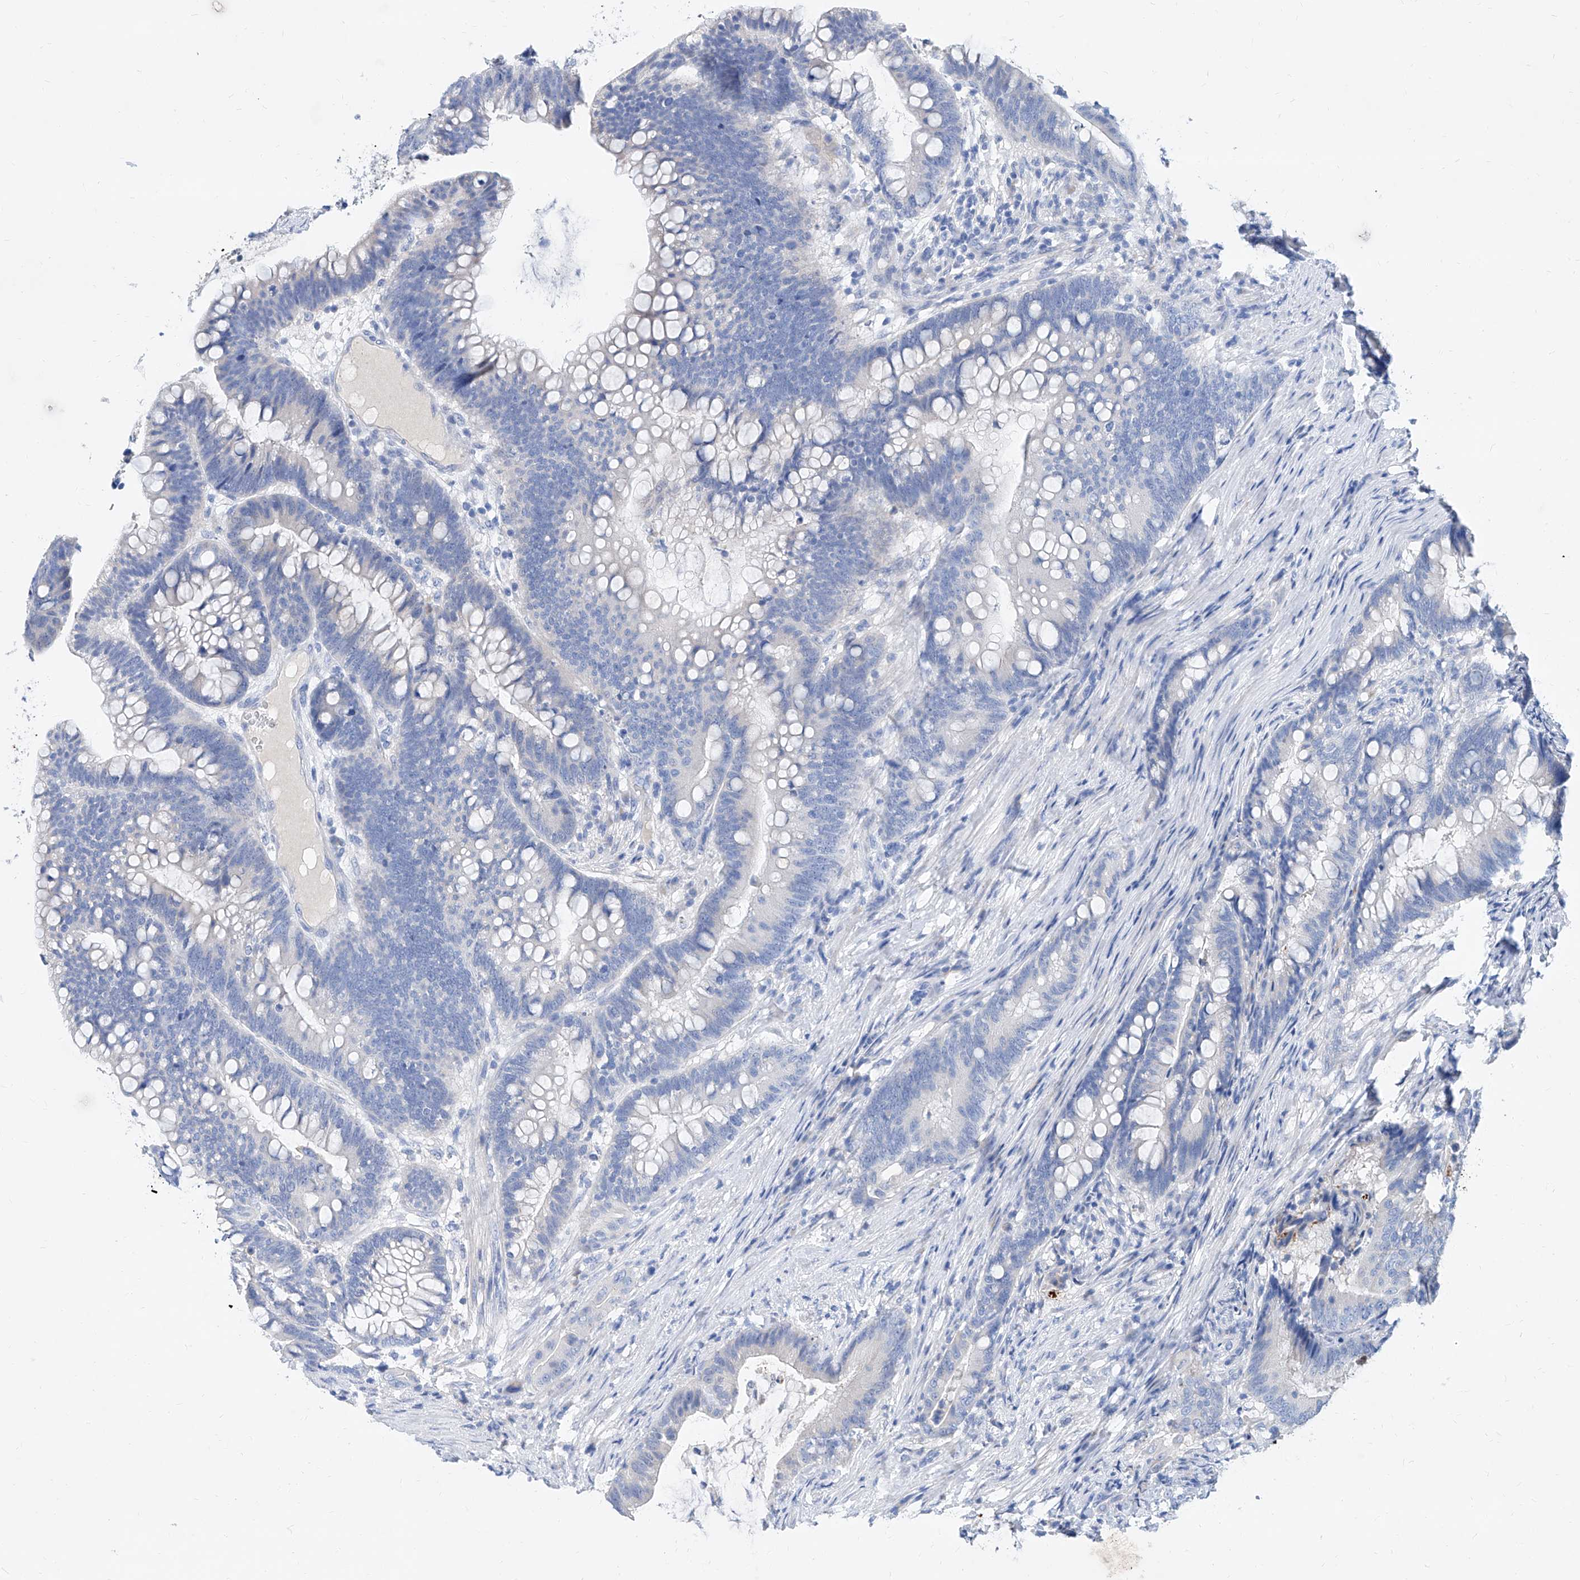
{"staining": {"intensity": "negative", "quantity": "none", "location": "none"}, "tissue": "colorectal cancer", "cell_type": "Tumor cells", "image_type": "cancer", "snomed": [{"axis": "morphology", "description": "Adenocarcinoma, NOS"}, {"axis": "topography", "description": "Colon"}], "caption": "High magnification brightfield microscopy of adenocarcinoma (colorectal) stained with DAB (3,3'-diaminobenzidine) (brown) and counterstained with hematoxylin (blue): tumor cells show no significant positivity. (DAB IHC visualized using brightfield microscopy, high magnification).", "gene": "SLC25A29", "patient": {"sex": "female", "age": 66}}